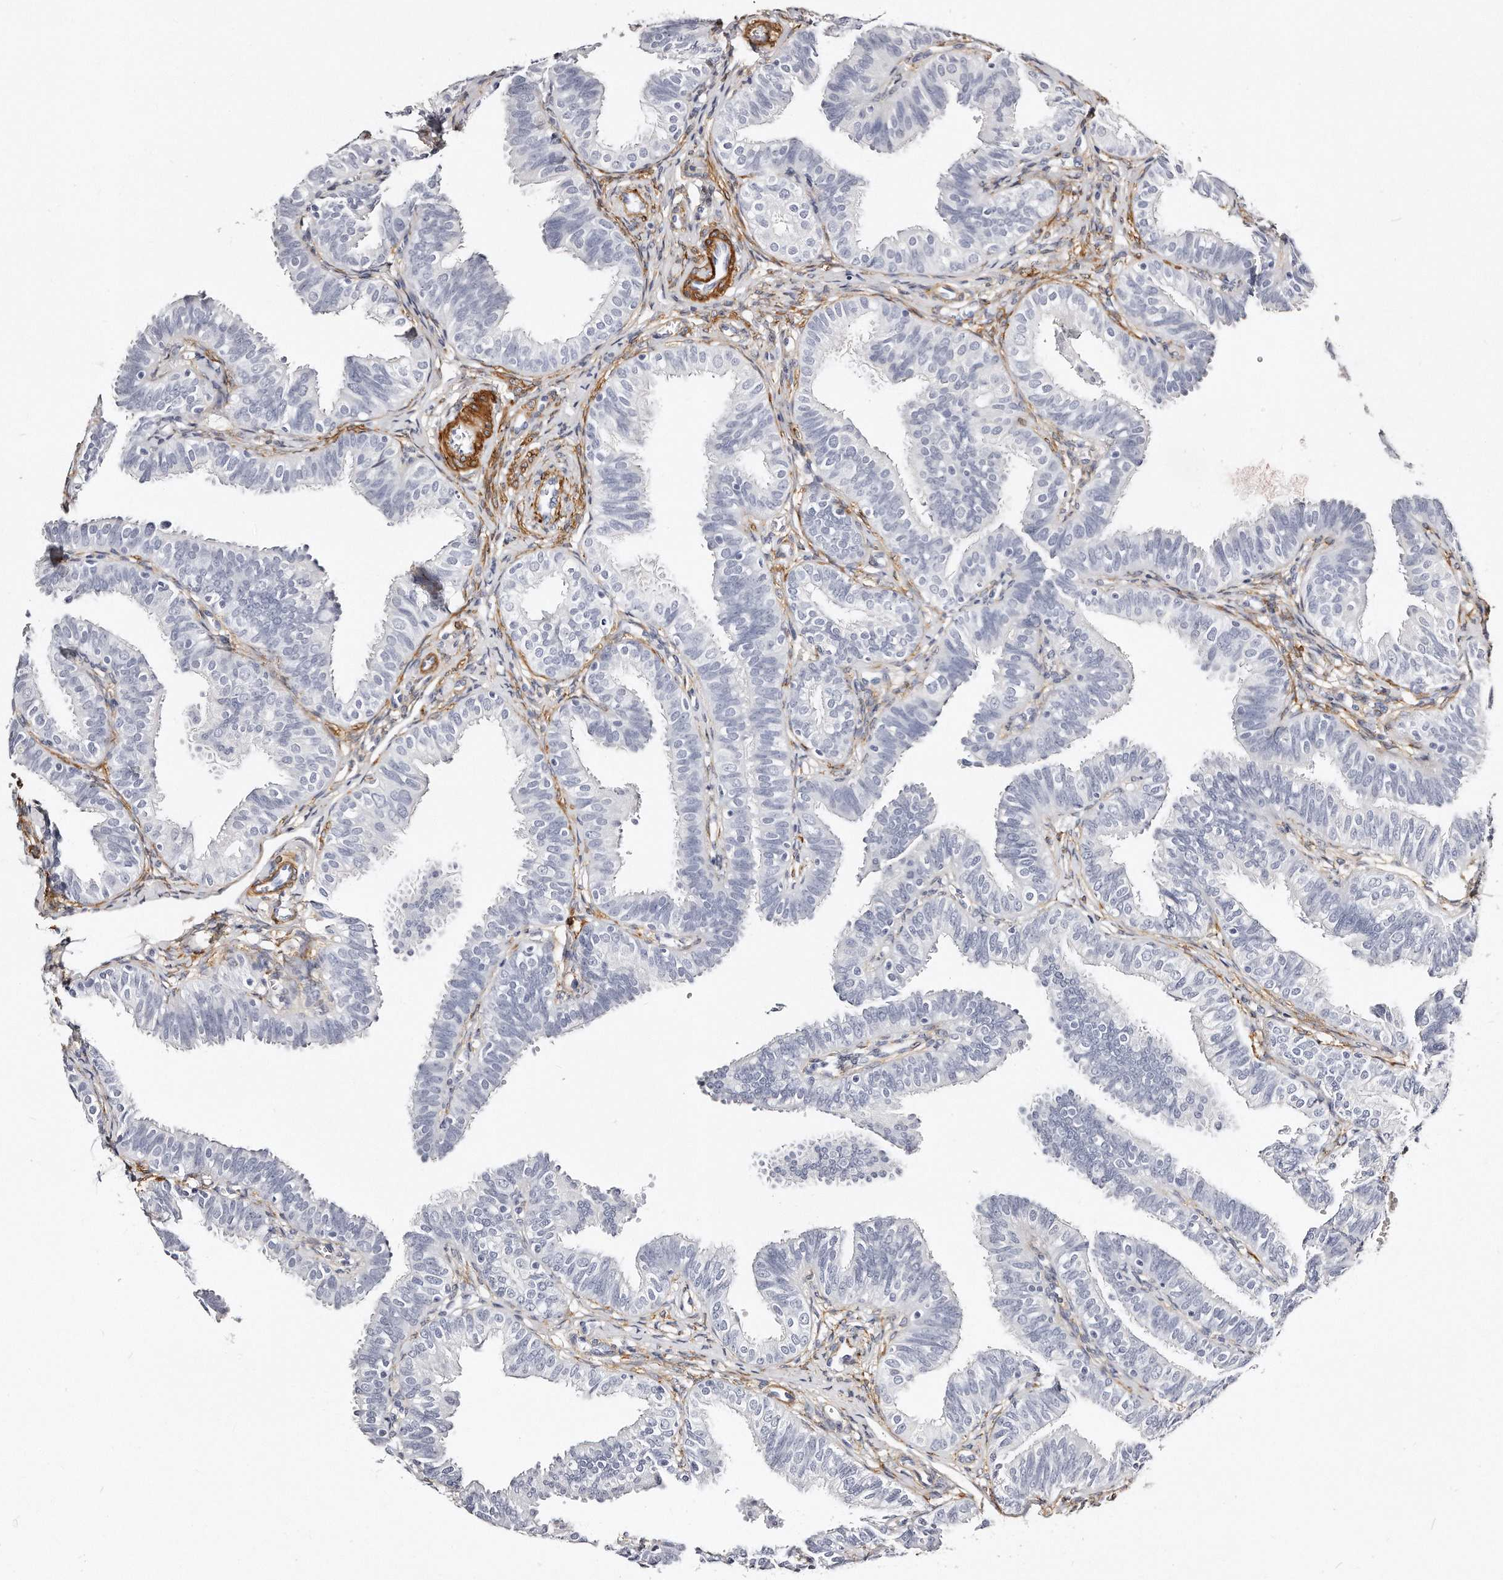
{"staining": {"intensity": "negative", "quantity": "none", "location": "none"}, "tissue": "fallopian tube", "cell_type": "Glandular cells", "image_type": "normal", "snomed": [{"axis": "morphology", "description": "Normal tissue, NOS"}, {"axis": "topography", "description": "Fallopian tube"}], "caption": "Immunohistochemistry (IHC) image of benign fallopian tube stained for a protein (brown), which demonstrates no positivity in glandular cells.", "gene": "LMOD1", "patient": {"sex": "female", "age": 35}}